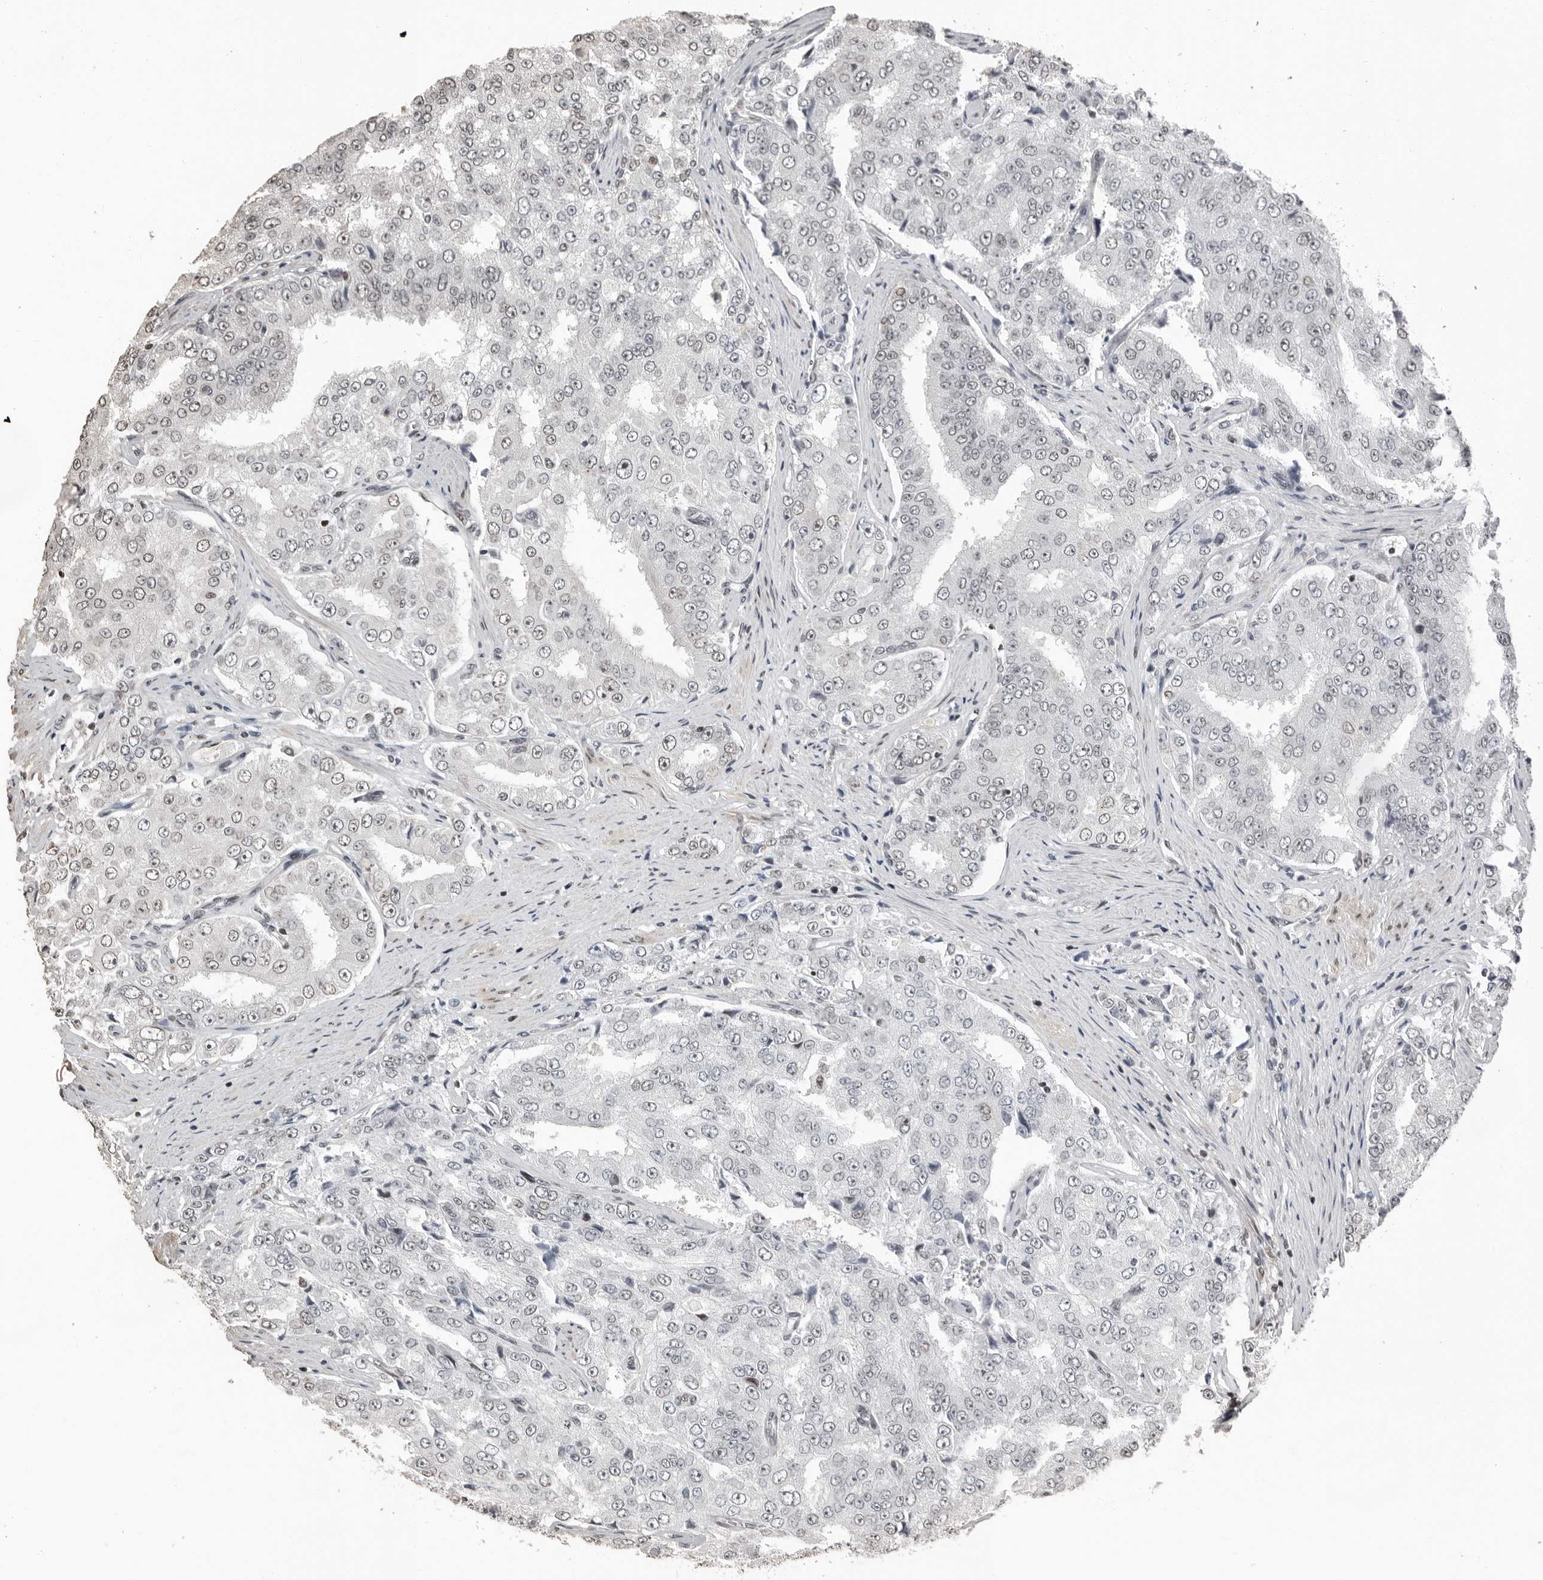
{"staining": {"intensity": "negative", "quantity": "none", "location": "none"}, "tissue": "prostate cancer", "cell_type": "Tumor cells", "image_type": "cancer", "snomed": [{"axis": "morphology", "description": "Adenocarcinoma, High grade"}, {"axis": "topography", "description": "Prostate"}], "caption": "This is an IHC photomicrograph of human prostate adenocarcinoma (high-grade). There is no staining in tumor cells.", "gene": "ORC1", "patient": {"sex": "male", "age": 58}}